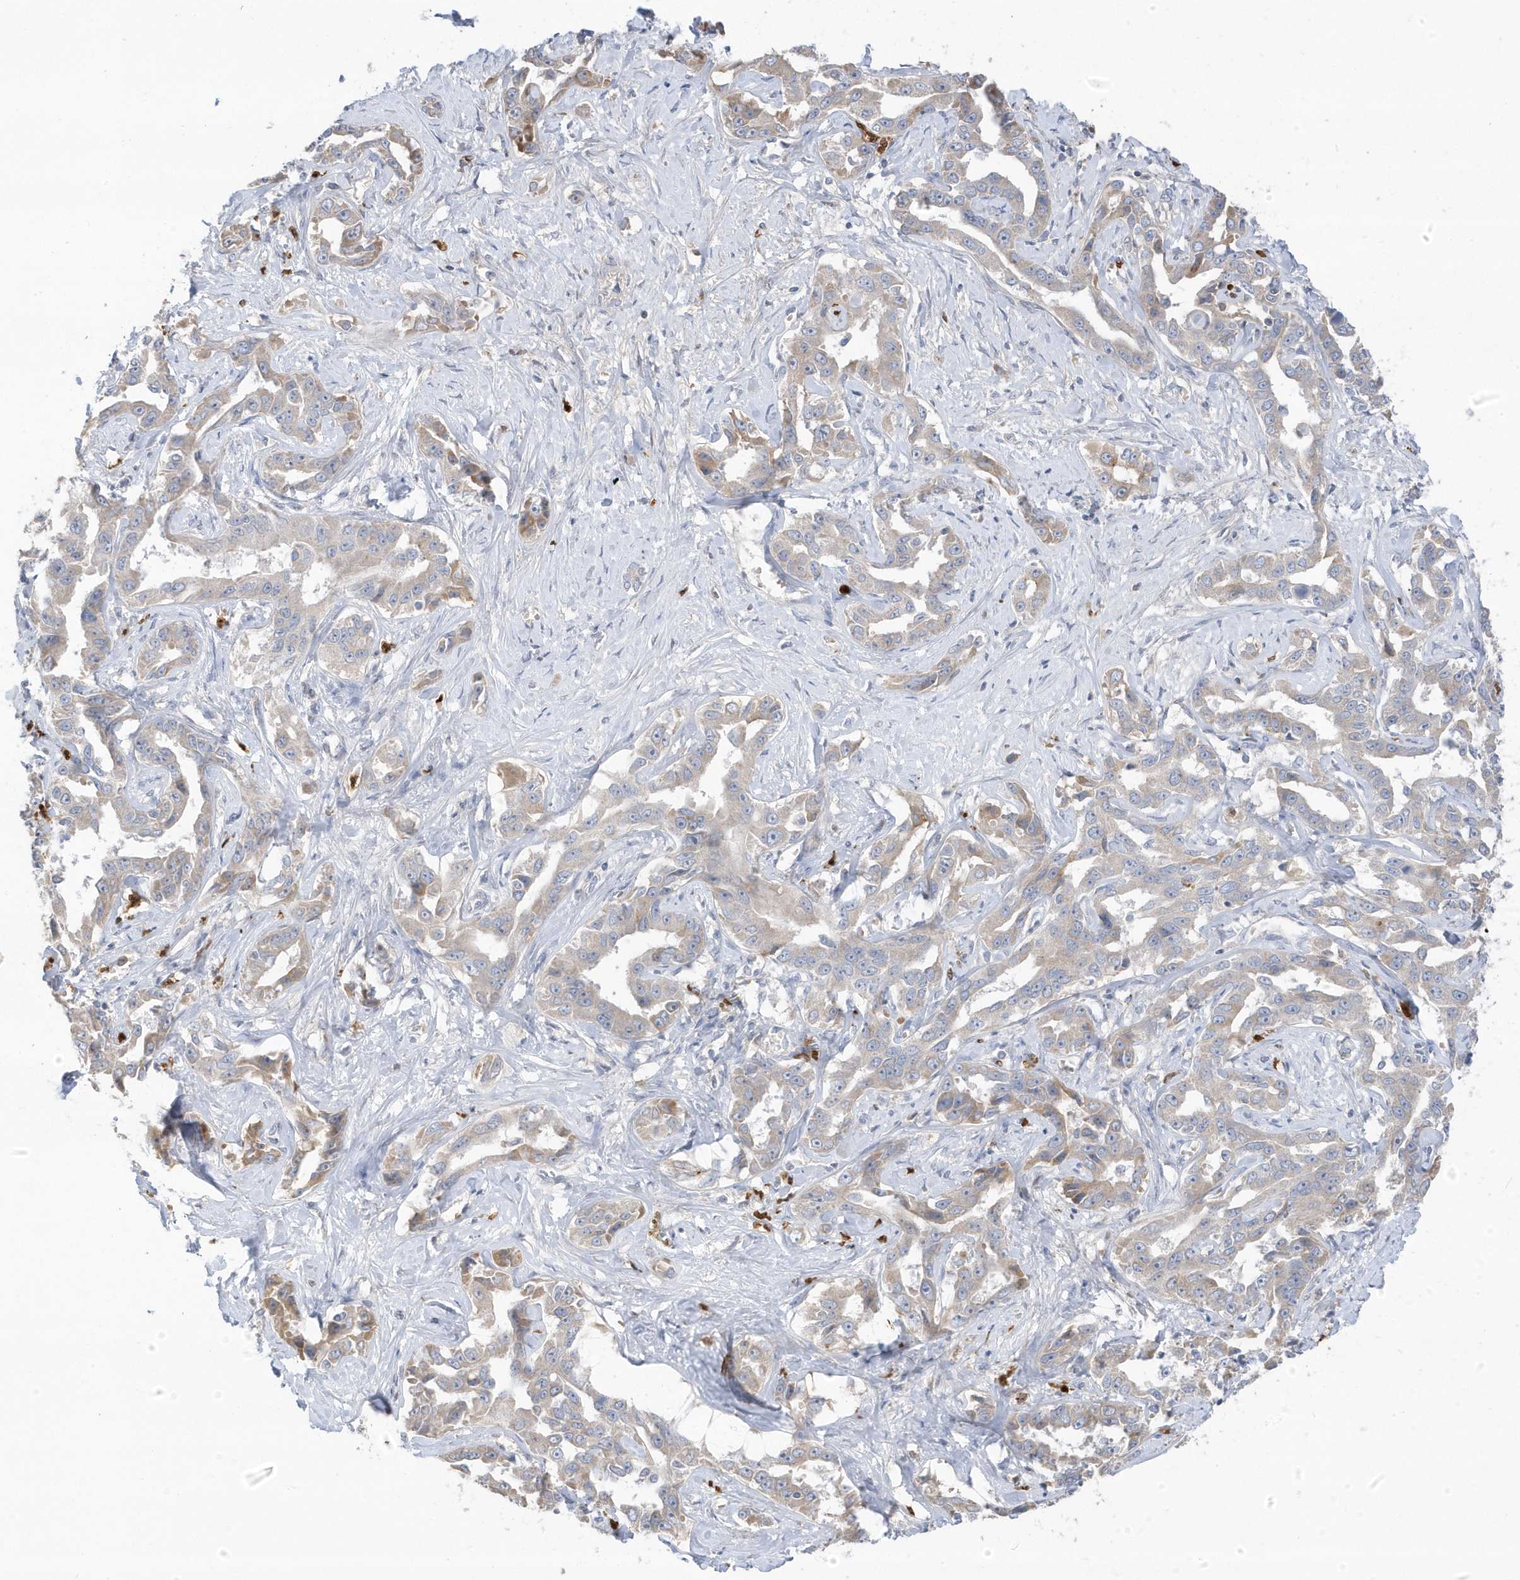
{"staining": {"intensity": "negative", "quantity": "none", "location": "none"}, "tissue": "liver cancer", "cell_type": "Tumor cells", "image_type": "cancer", "snomed": [{"axis": "morphology", "description": "Cholangiocarcinoma"}, {"axis": "topography", "description": "Liver"}], "caption": "Immunohistochemical staining of liver cancer displays no significant staining in tumor cells.", "gene": "DPP9", "patient": {"sex": "male", "age": 59}}